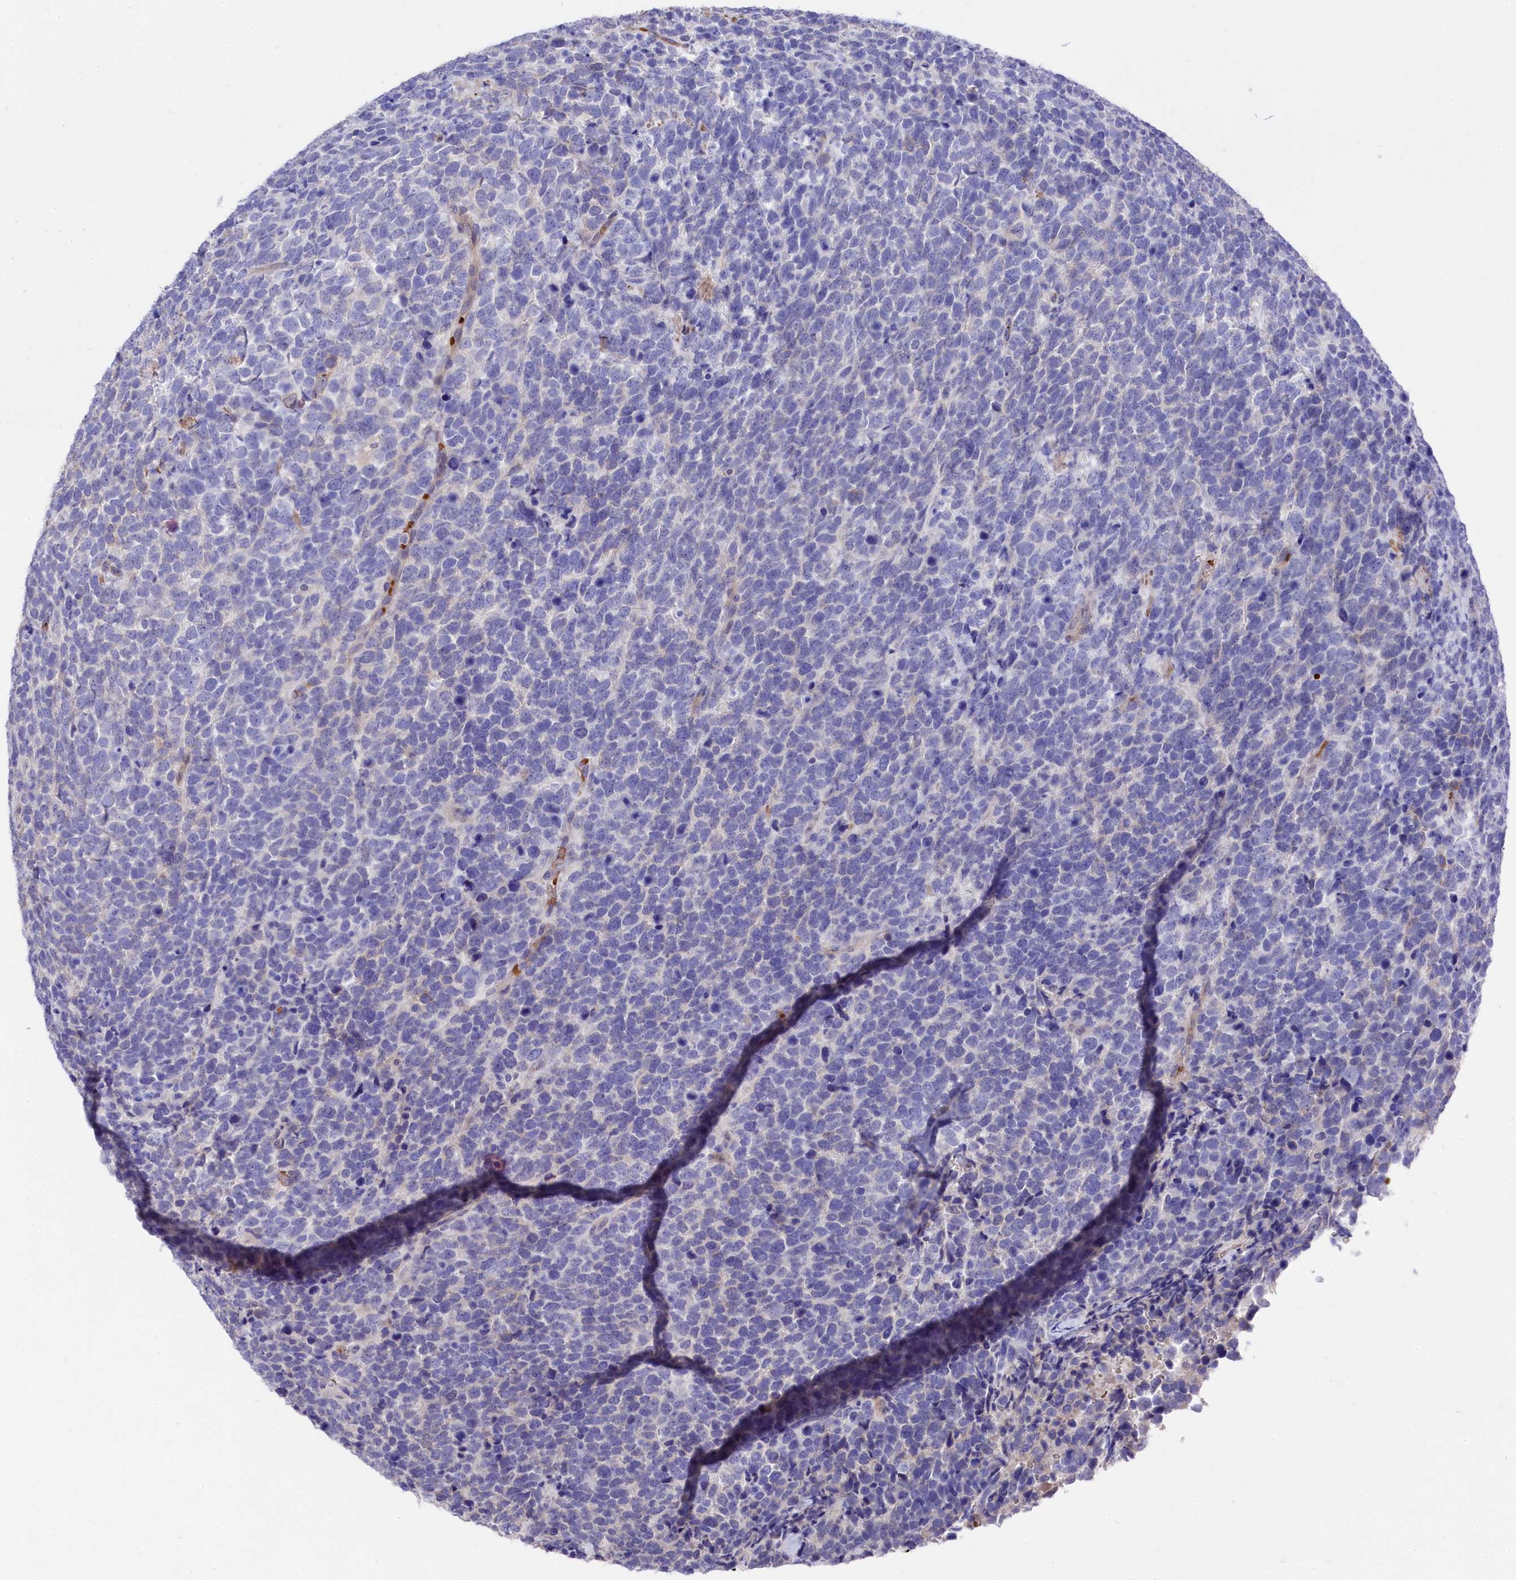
{"staining": {"intensity": "negative", "quantity": "none", "location": "none"}, "tissue": "urothelial cancer", "cell_type": "Tumor cells", "image_type": "cancer", "snomed": [{"axis": "morphology", "description": "Urothelial carcinoma, High grade"}, {"axis": "topography", "description": "Urinary bladder"}], "caption": "Immunohistochemistry (IHC) of human urothelial cancer displays no positivity in tumor cells.", "gene": "LHFPL4", "patient": {"sex": "female", "age": 82}}